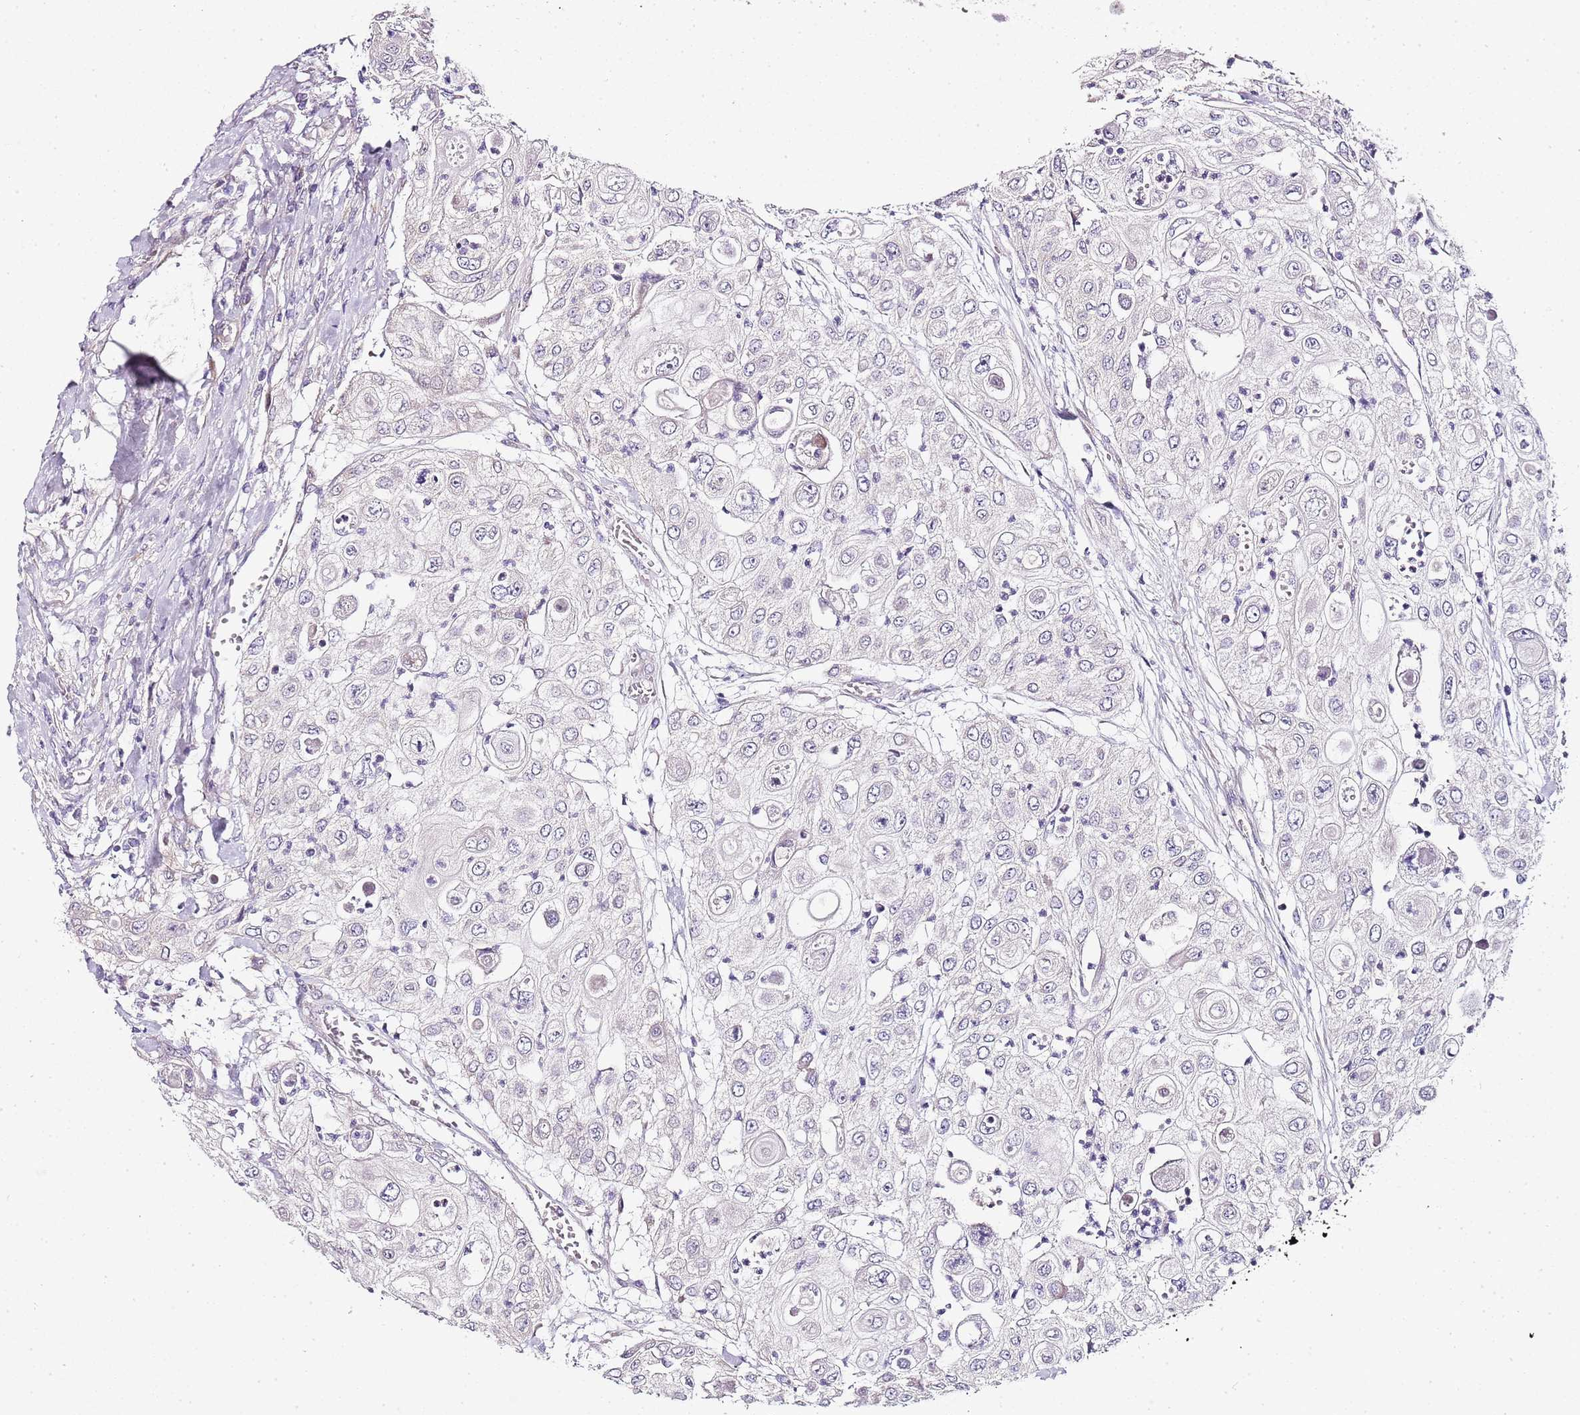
{"staining": {"intensity": "negative", "quantity": "none", "location": "none"}, "tissue": "urothelial cancer", "cell_type": "Tumor cells", "image_type": "cancer", "snomed": [{"axis": "morphology", "description": "Urothelial carcinoma, High grade"}, {"axis": "topography", "description": "Urinary bladder"}], "caption": "IHC photomicrograph of human urothelial cancer stained for a protein (brown), which reveals no positivity in tumor cells.", "gene": "TBC1D9", "patient": {"sex": "female", "age": 79}}